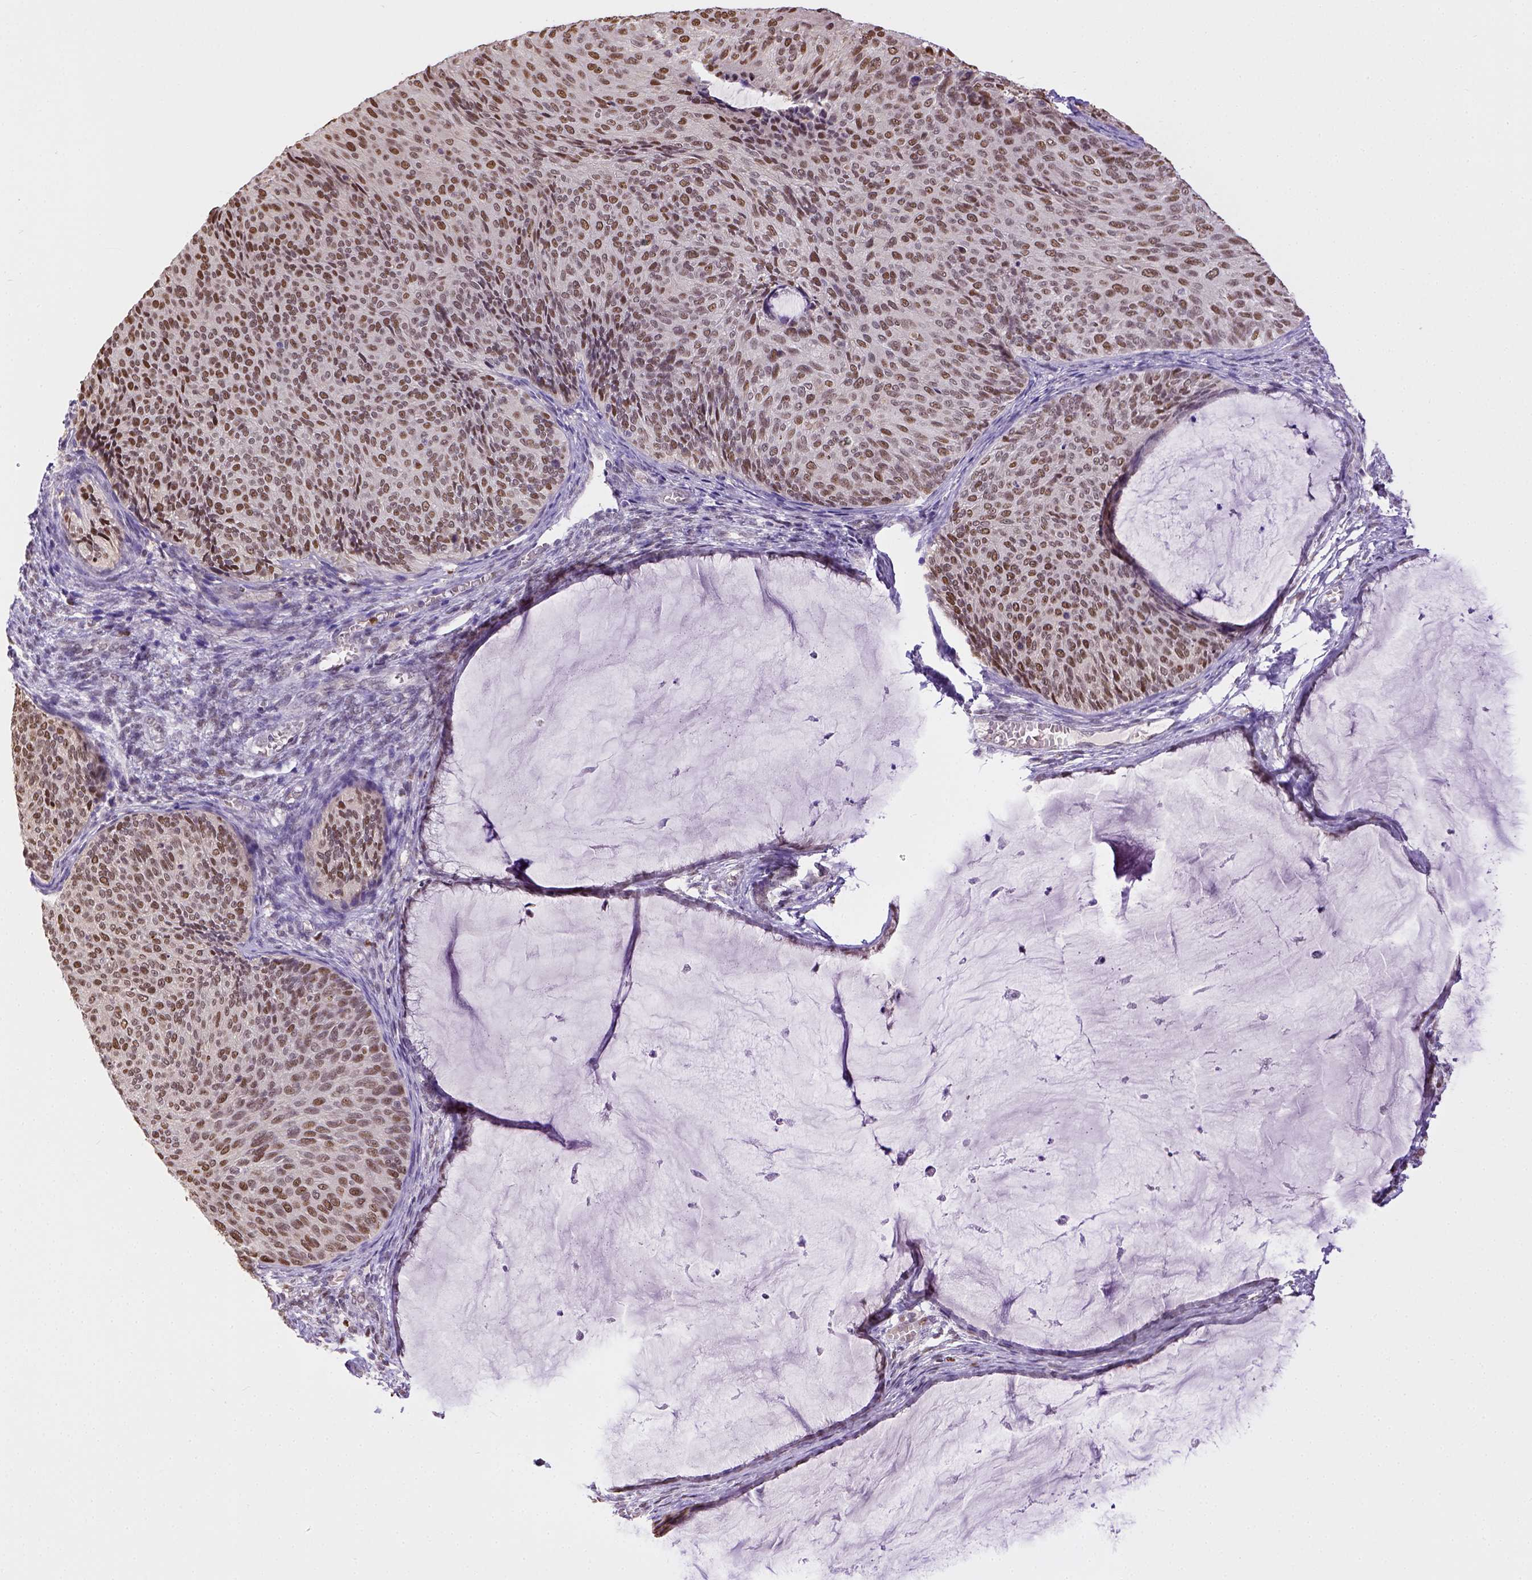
{"staining": {"intensity": "moderate", "quantity": ">75%", "location": "nuclear"}, "tissue": "cervical cancer", "cell_type": "Tumor cells", "image_type": "cancer", "snomed": [{"axis": "morphology", "description": "Squamous cell carcinoma, NOS"}, {"axis": "topography", "description": "Cervix"}], "caption": "Moderate nuclear positivity for a protein is seen in approximately >75% of tumor cells of cervical squamous cell carcinoma using immunohistochemistry (IHC).", "gene": "ERCC1", "patient": {"sex": "female", "age": 36}}